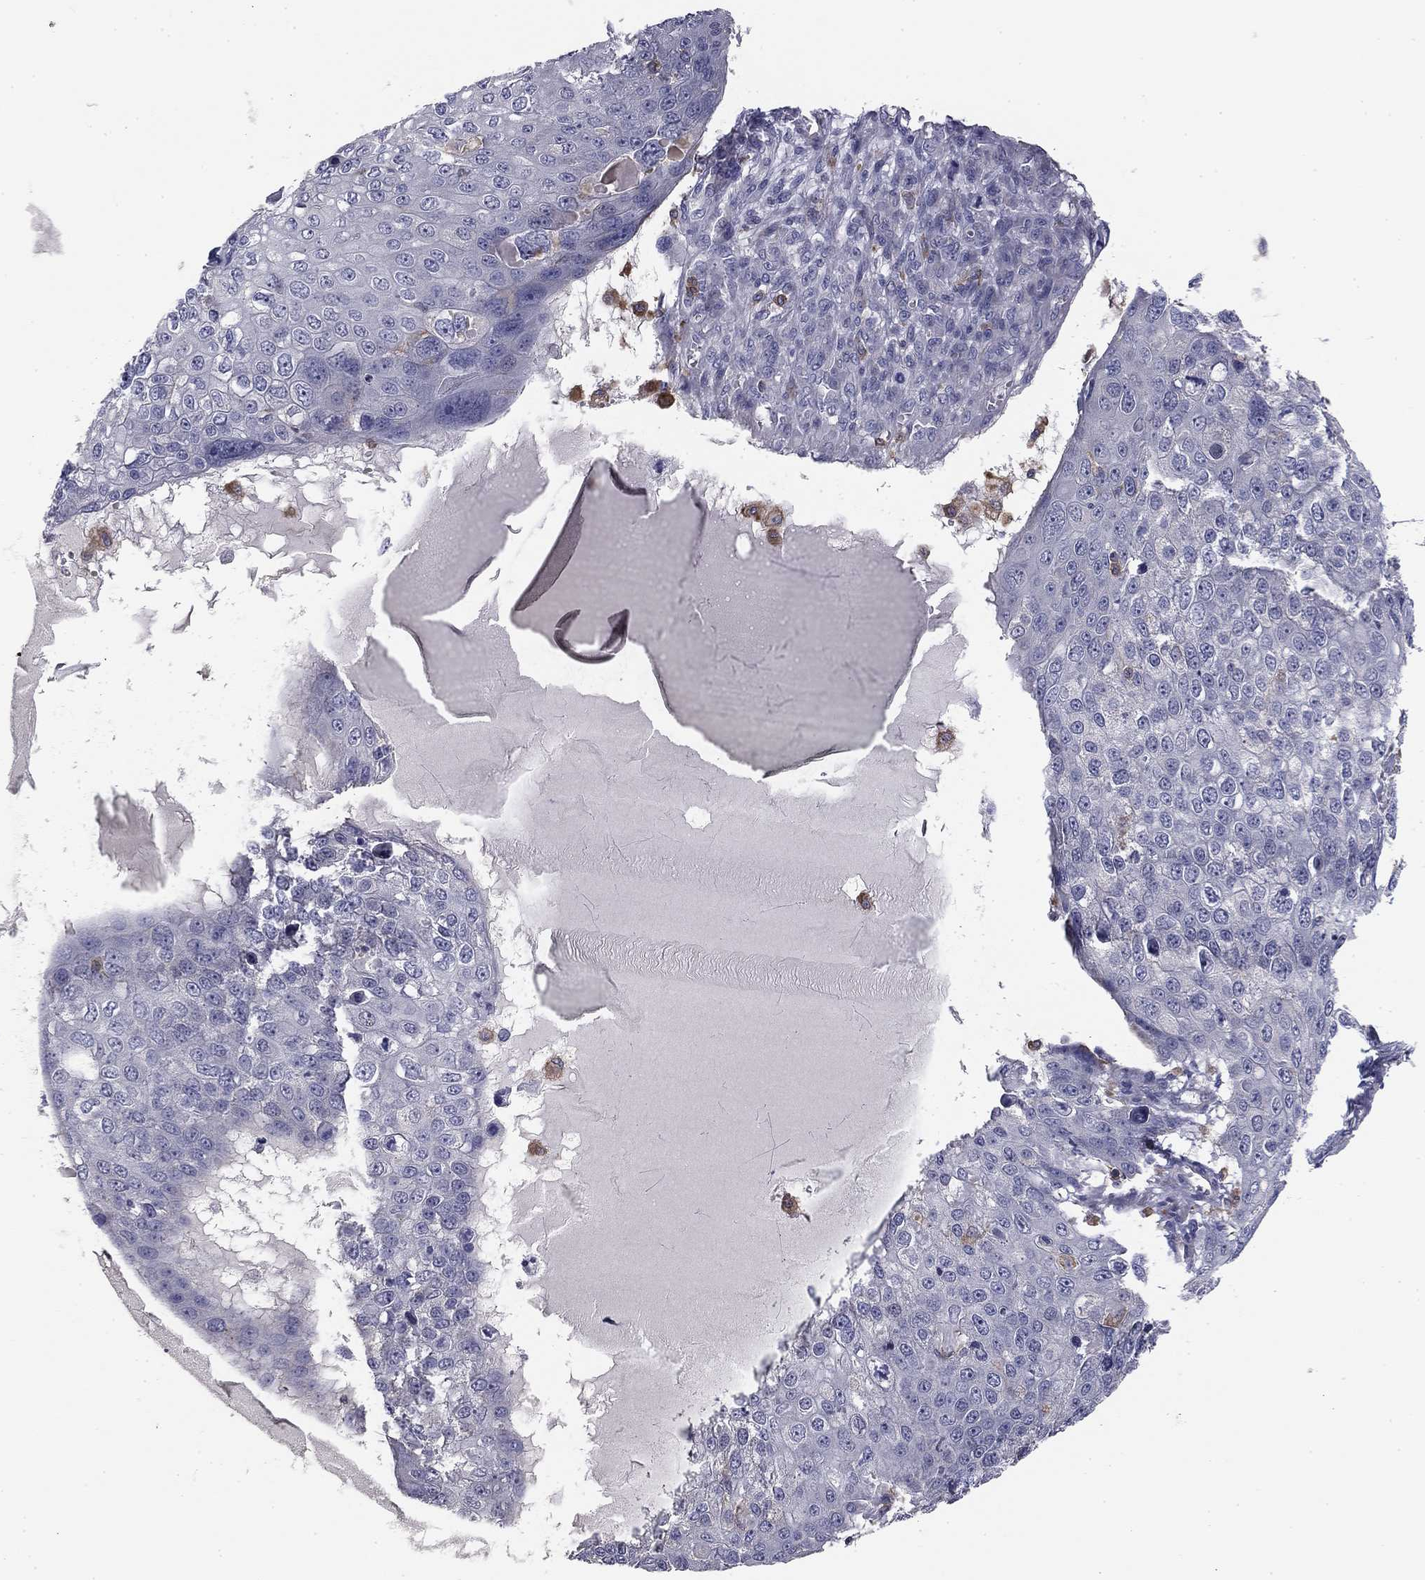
{"staining": {"intensity": "negative", "quantity": "none", "location": "none"}, "tissue": "skin cancer", "cell_type": "Tumor cells", "image_type": "cancer", "snomed": [{"axis": "morphology", "description": "Squamous cell carcinoma, NOS"}, {"axis": "topography", "description": "Skin"}], "caption": "The micrograph exhibits no staining of tumor cells in skin squamous cell carcinoma.", "gene": "PLCB2", "patient": {"sex": "male", "age": 71}}